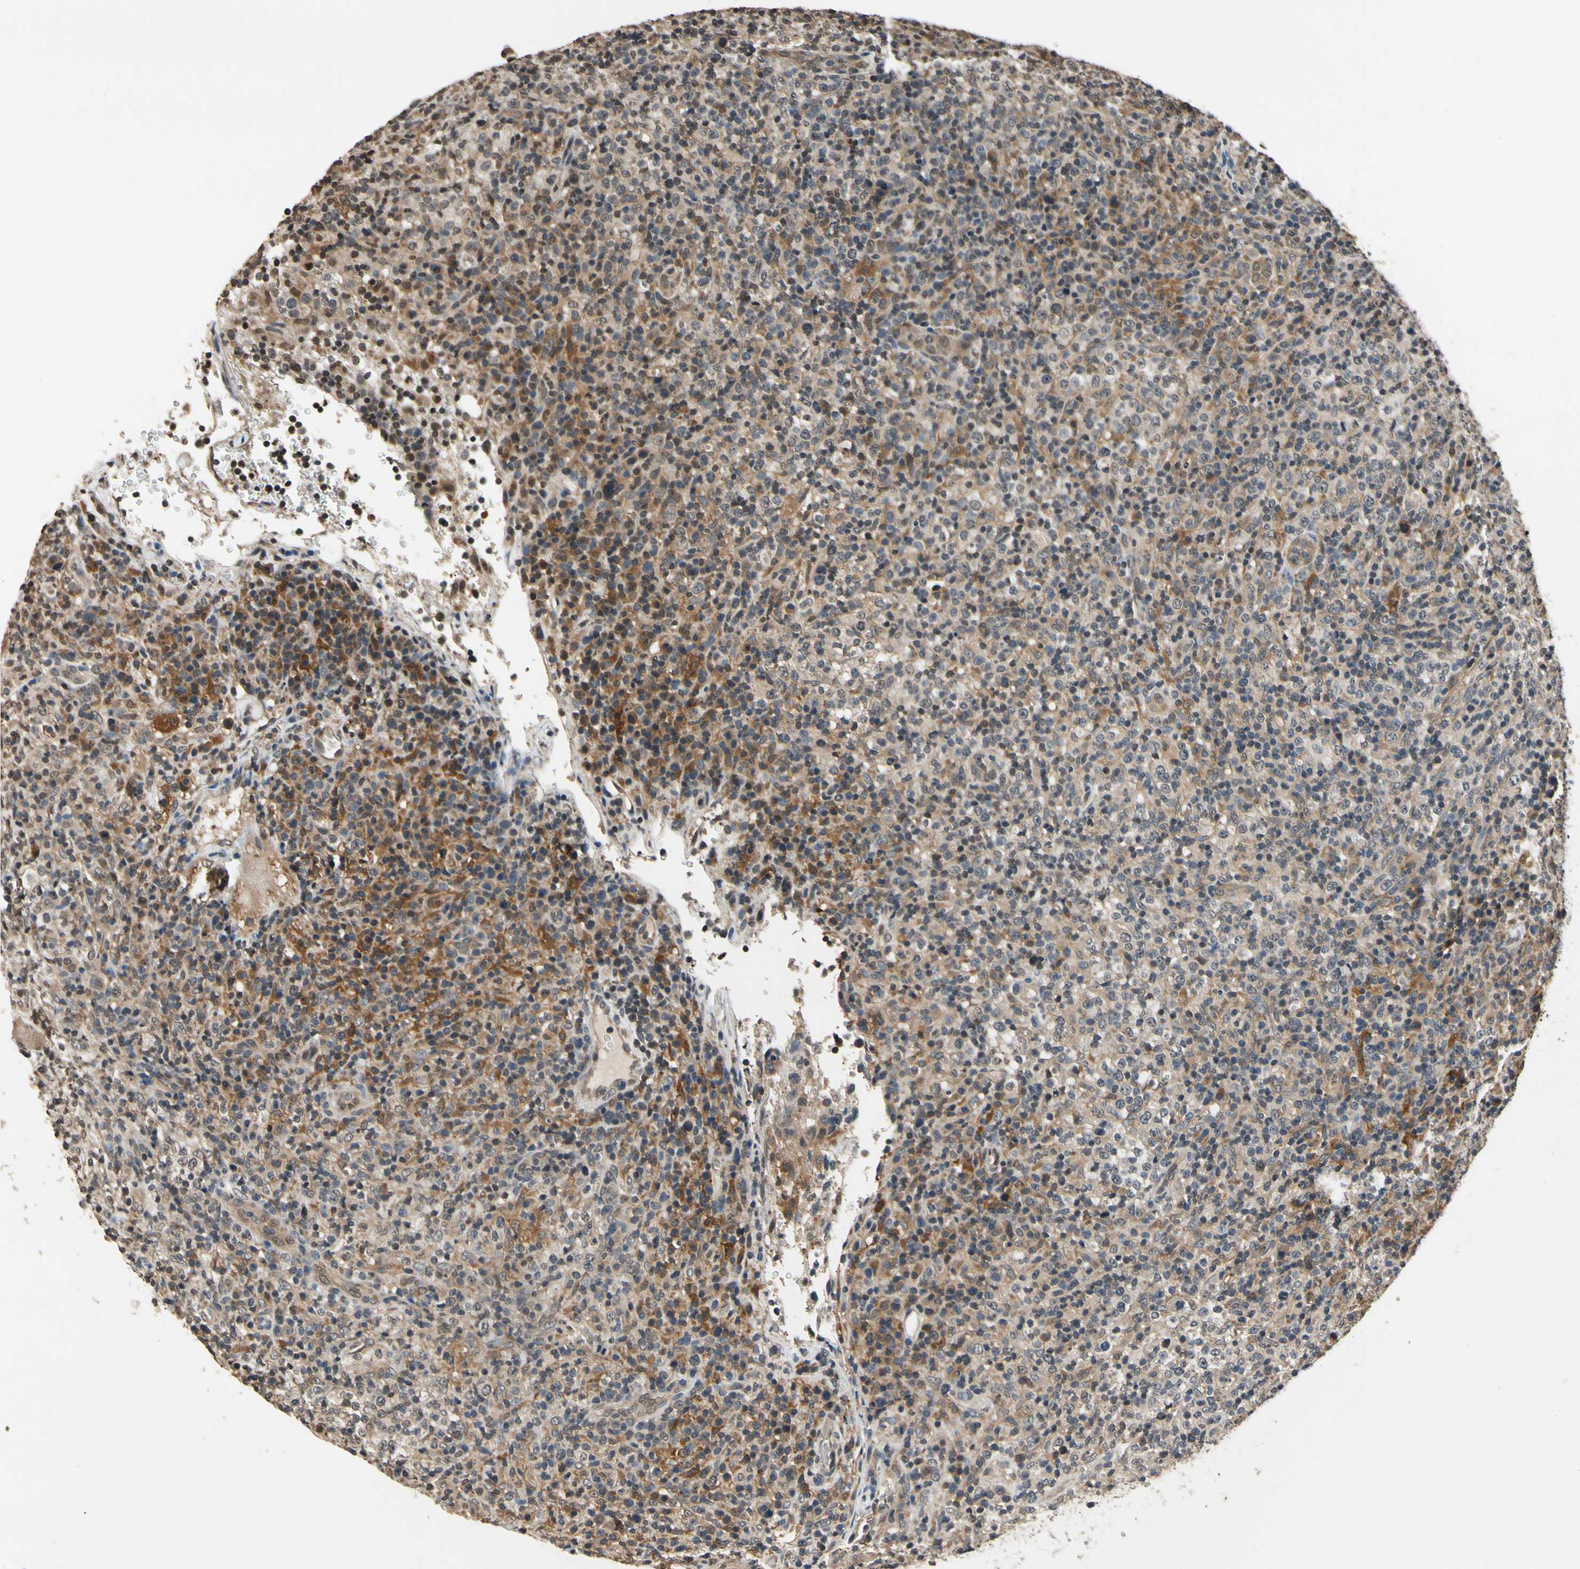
{"staining": {"intensity": "weak", "quantity": "25%-75%", "location": "cytoplasmic/membranous"}, "tissue": "lymphoma", "cell_type": "Tumor cells", "image_type": "cancer", "snomed": [{"axis": "morphology", "description": "Malignant lymphoma, non-Hodgkin's type, High grade"}, {"axis": "topography", "description": "Lymph node"}], "caption": "Malignant lymphoma, non-Hodgkin's type (high-grade) tissue exhibits weak cytoplasmic/membranous staining in approximately 25%-75% of tumor cells, visualized by immunohistochemistry.", "gene": "GCLC", "patient": {"sex": "female", "age": 76}}